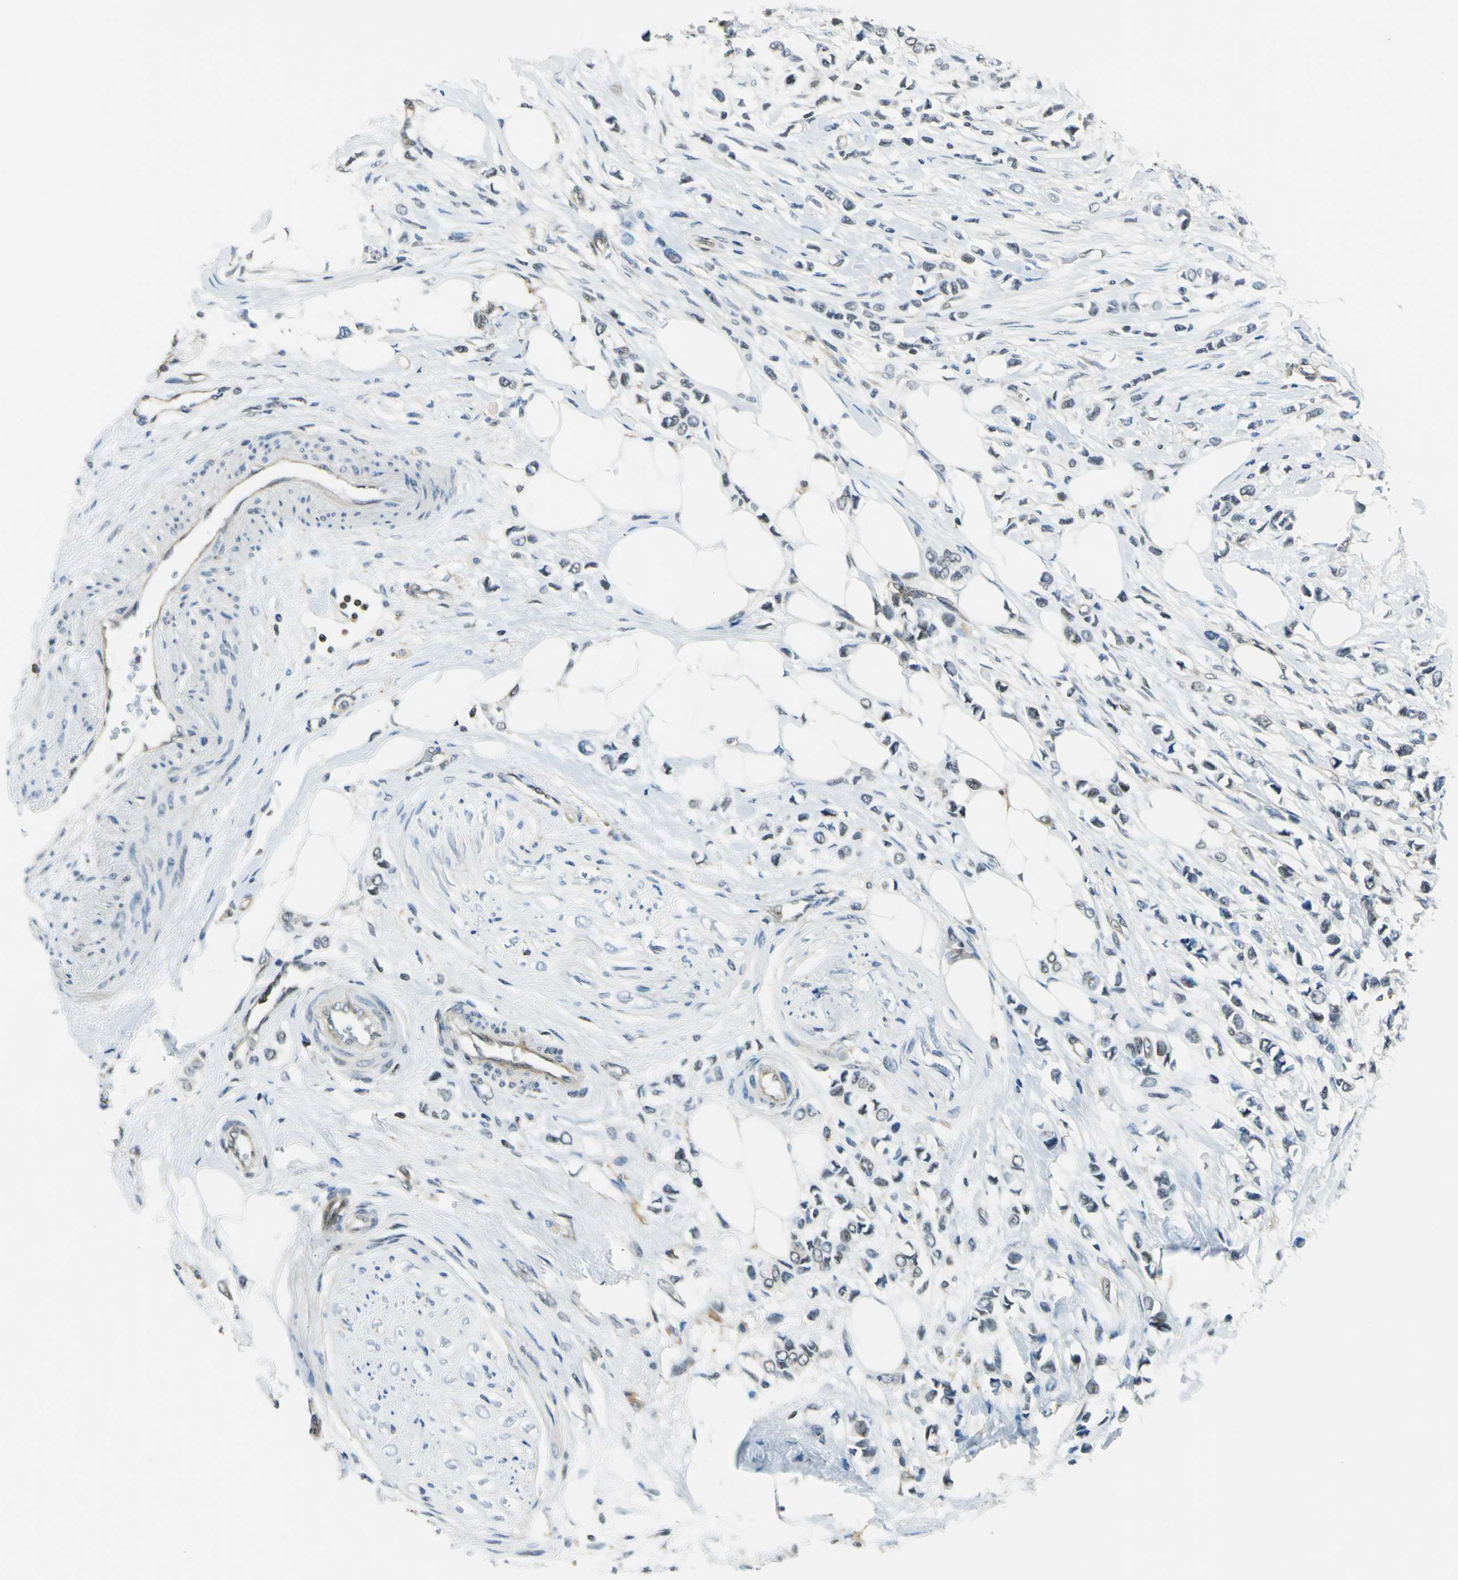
{"staining": {"intensity": "weak", "quantity": "<25%", "location": "nuclear"}, "tissue": "breast cancer", "cell_type": "Tumor cells", "image_type": "cancer", "snomed": [{"axis": "morphology", "description": "Lobular carcinoma"}, {"axis": "topography", "description": "Breast"}], "caption": "There is no significant expression in tumor cells of lobular carcinoma (breast).", "gene": "ARPC3", "patient": {"sex": "female", "age": 51}}